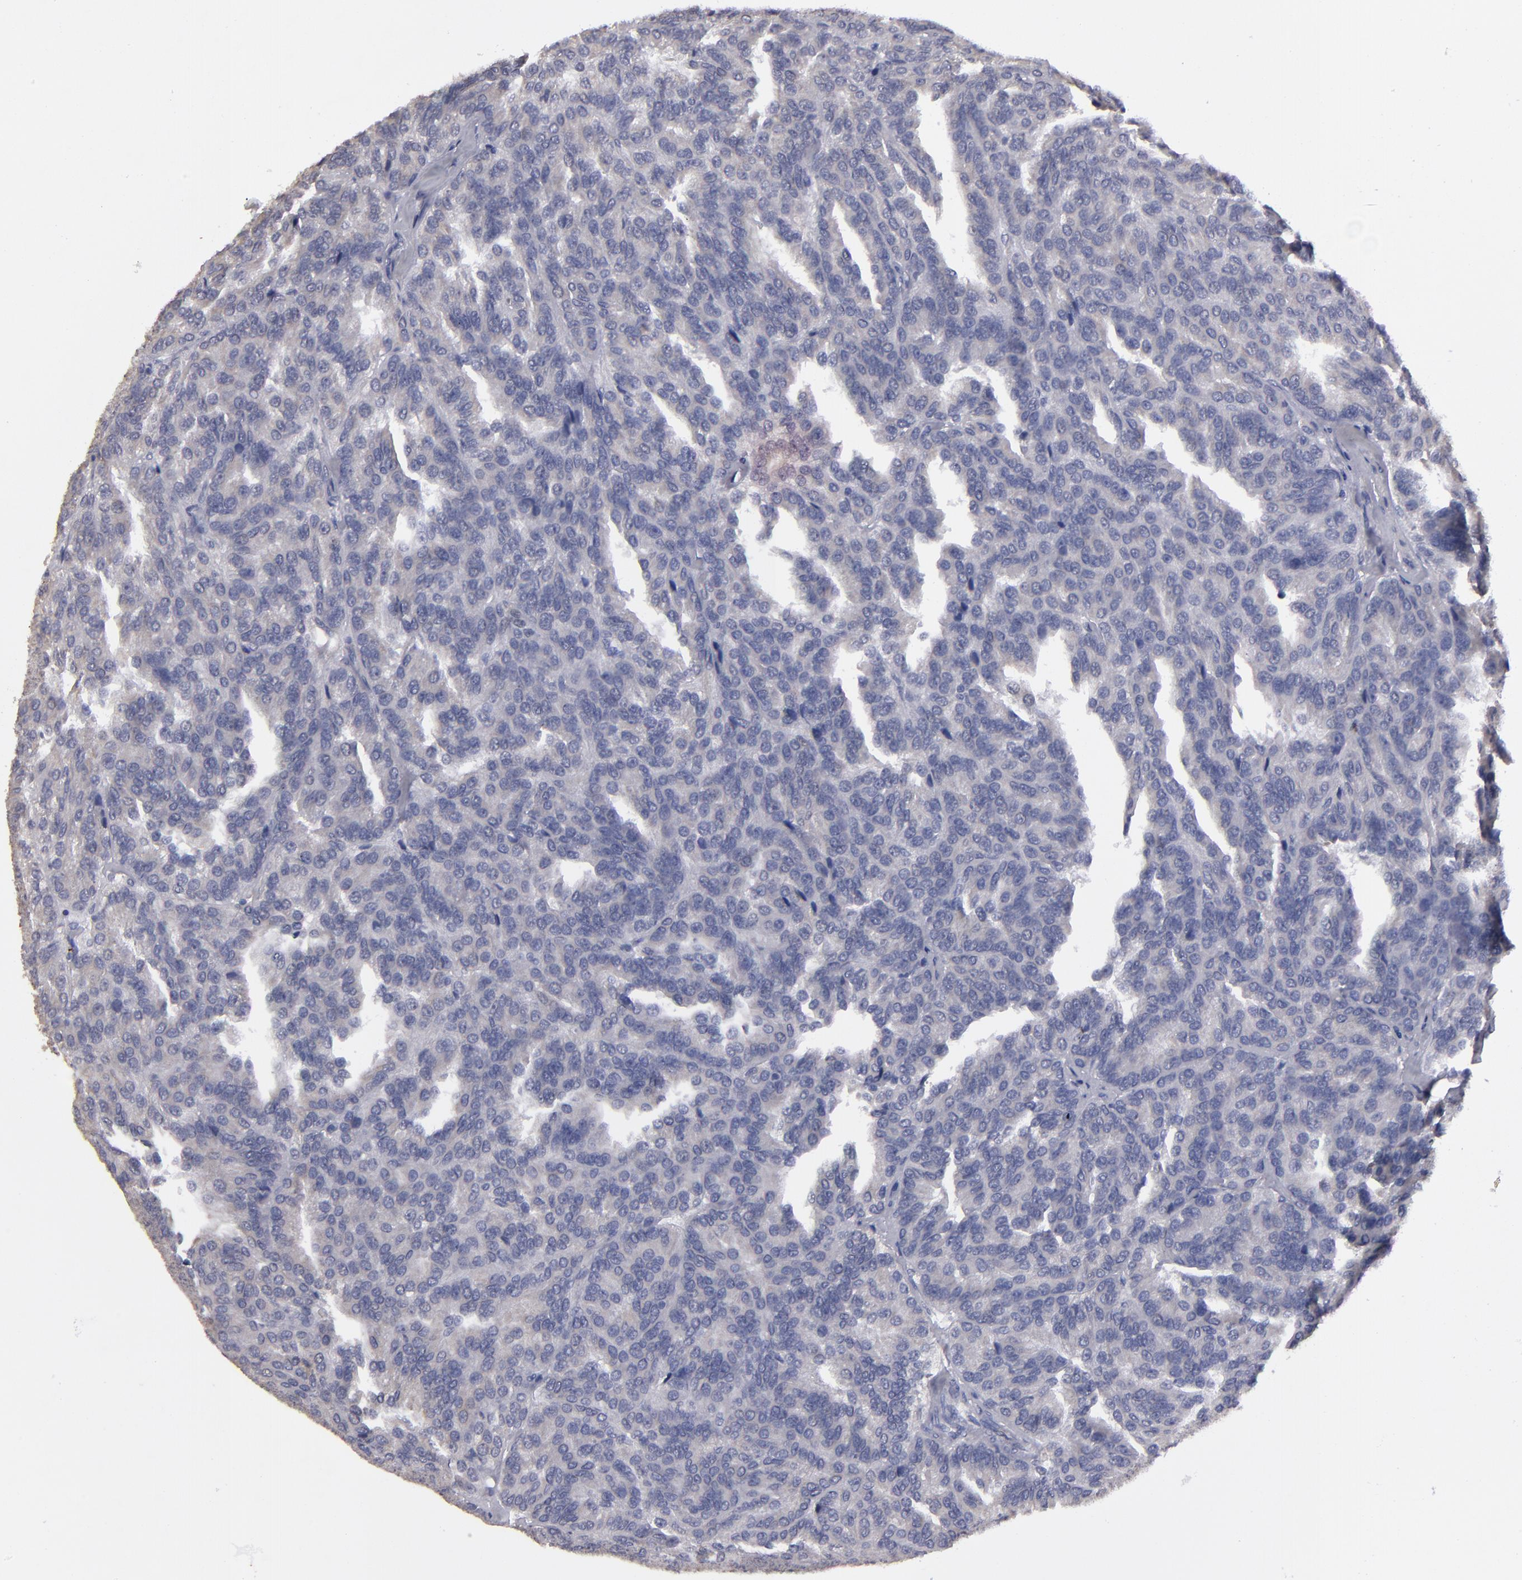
{"staining": {"intensity": "weak", "quantity": "25%-75%", "location": "cytoplasmic/membranous"}, "tissue": "renal cancer", "cell_type": "Tumor cells", "image_type": "cancer", "snomed": [{"axis": "morphology", "description": "Adenocarcinoma, NOS"}, {"axis": "topography", "description": "Kidney"}], "caption": "Immunohistochemical staining of human adenocarcinoma (renal) reveals low levels of weak cytoplasmic/membranous positivity in about 25%-75% of tumor cells.", "gene": "ZNF175", "patient": {"sex": "male", "age": 46}}